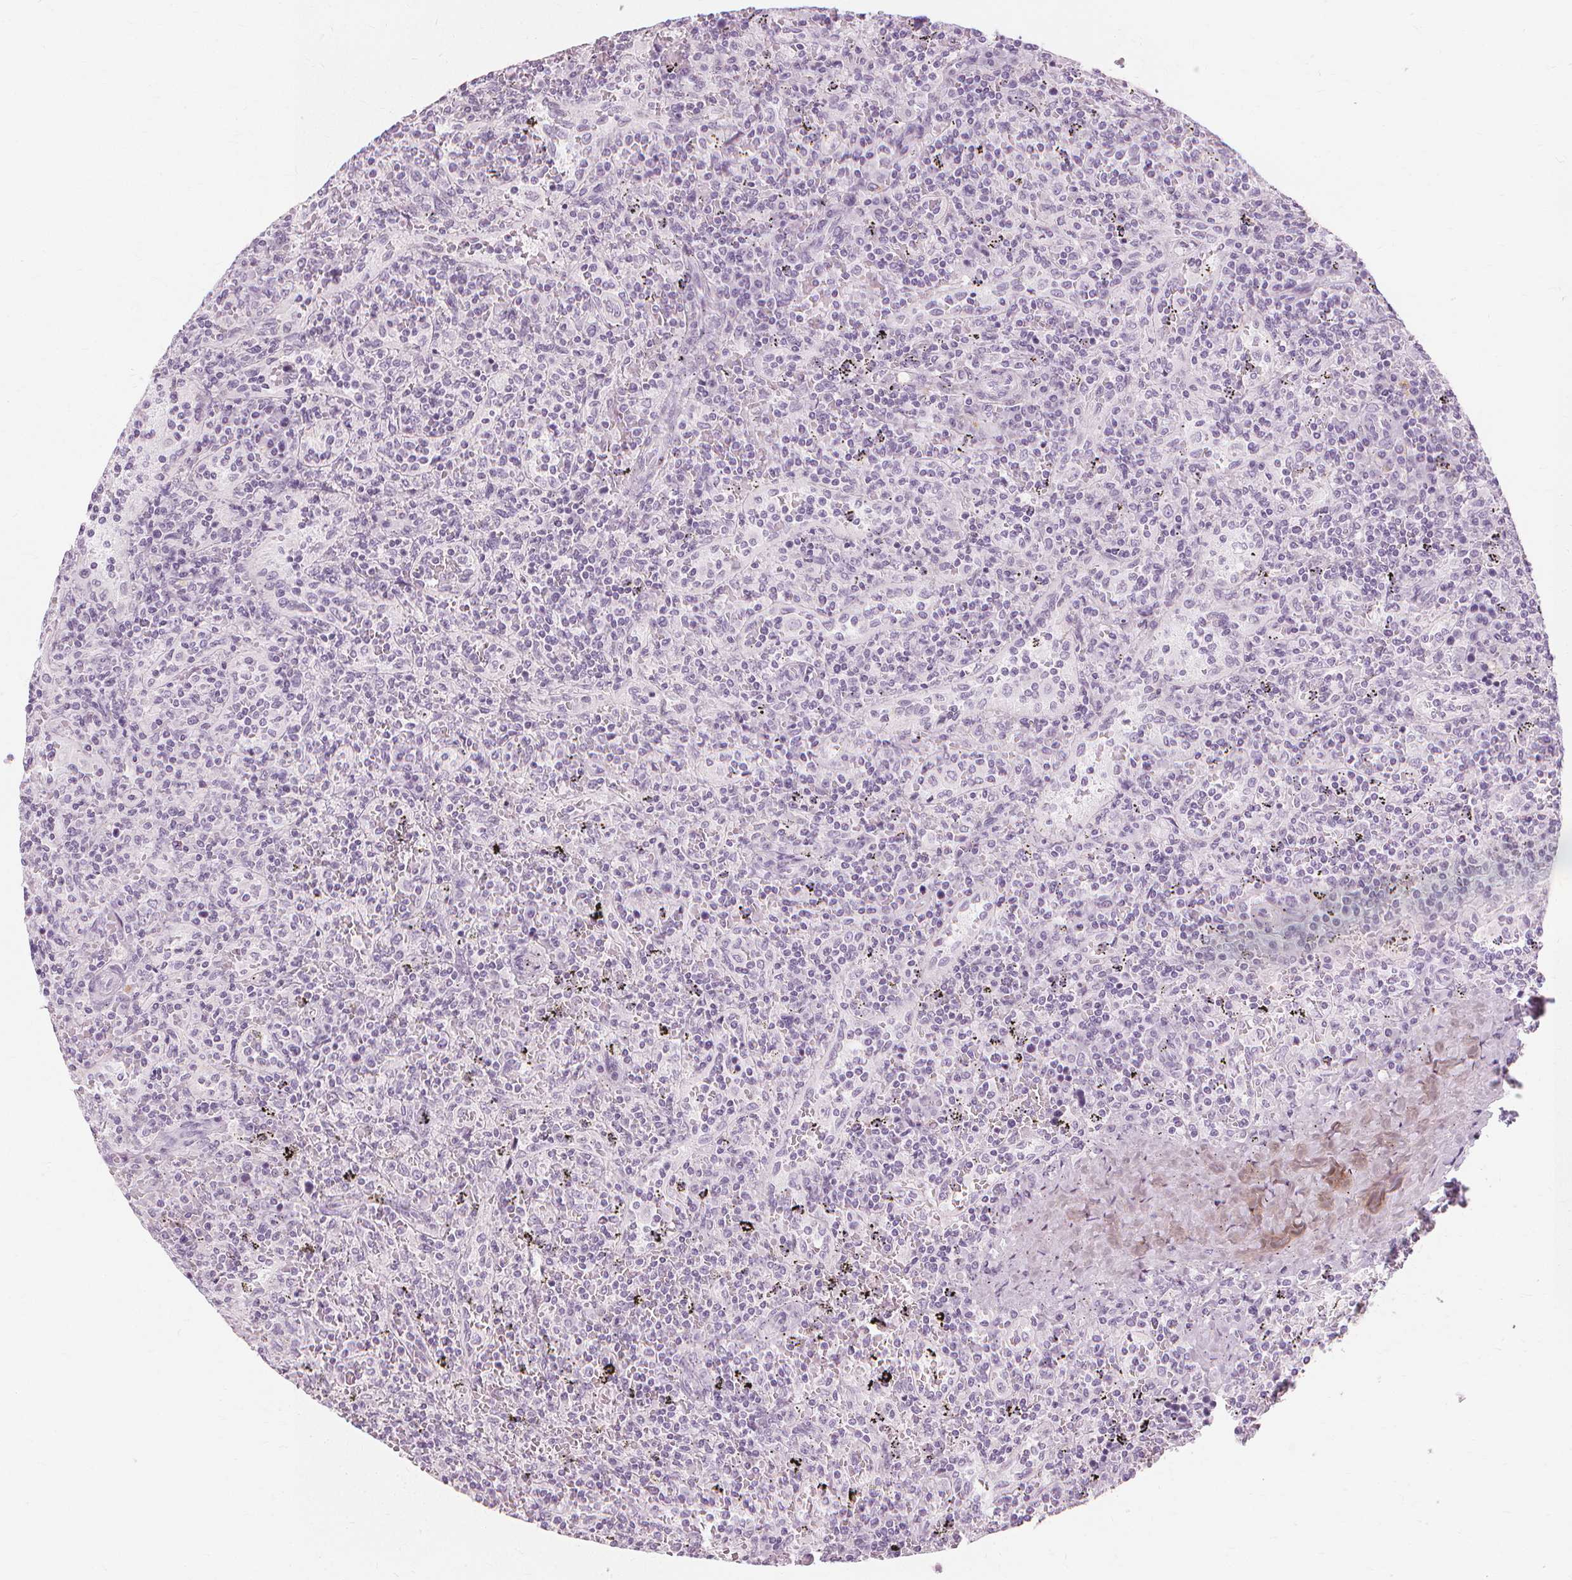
{"staining": {"intensity": "negative", "quantity": "none", "location": "none"}, "tissue": "lymphoma", "cell_type": "Tumor cells", "image_type": "cancer", "snomed": [{"axis": "morphology", "description": "Malignant lymphoma, non-Hodgkin's type, Low grade"}, {"axis": "topography", "description": "Spleen"}], "caption": "Immunohistochemistry histopathology image of human lymphoma stained for a protein (brown), which reveals no positivity in tumor cells.", "gene": "TFF1", "patient": {"sex": "male", "age": 62}}